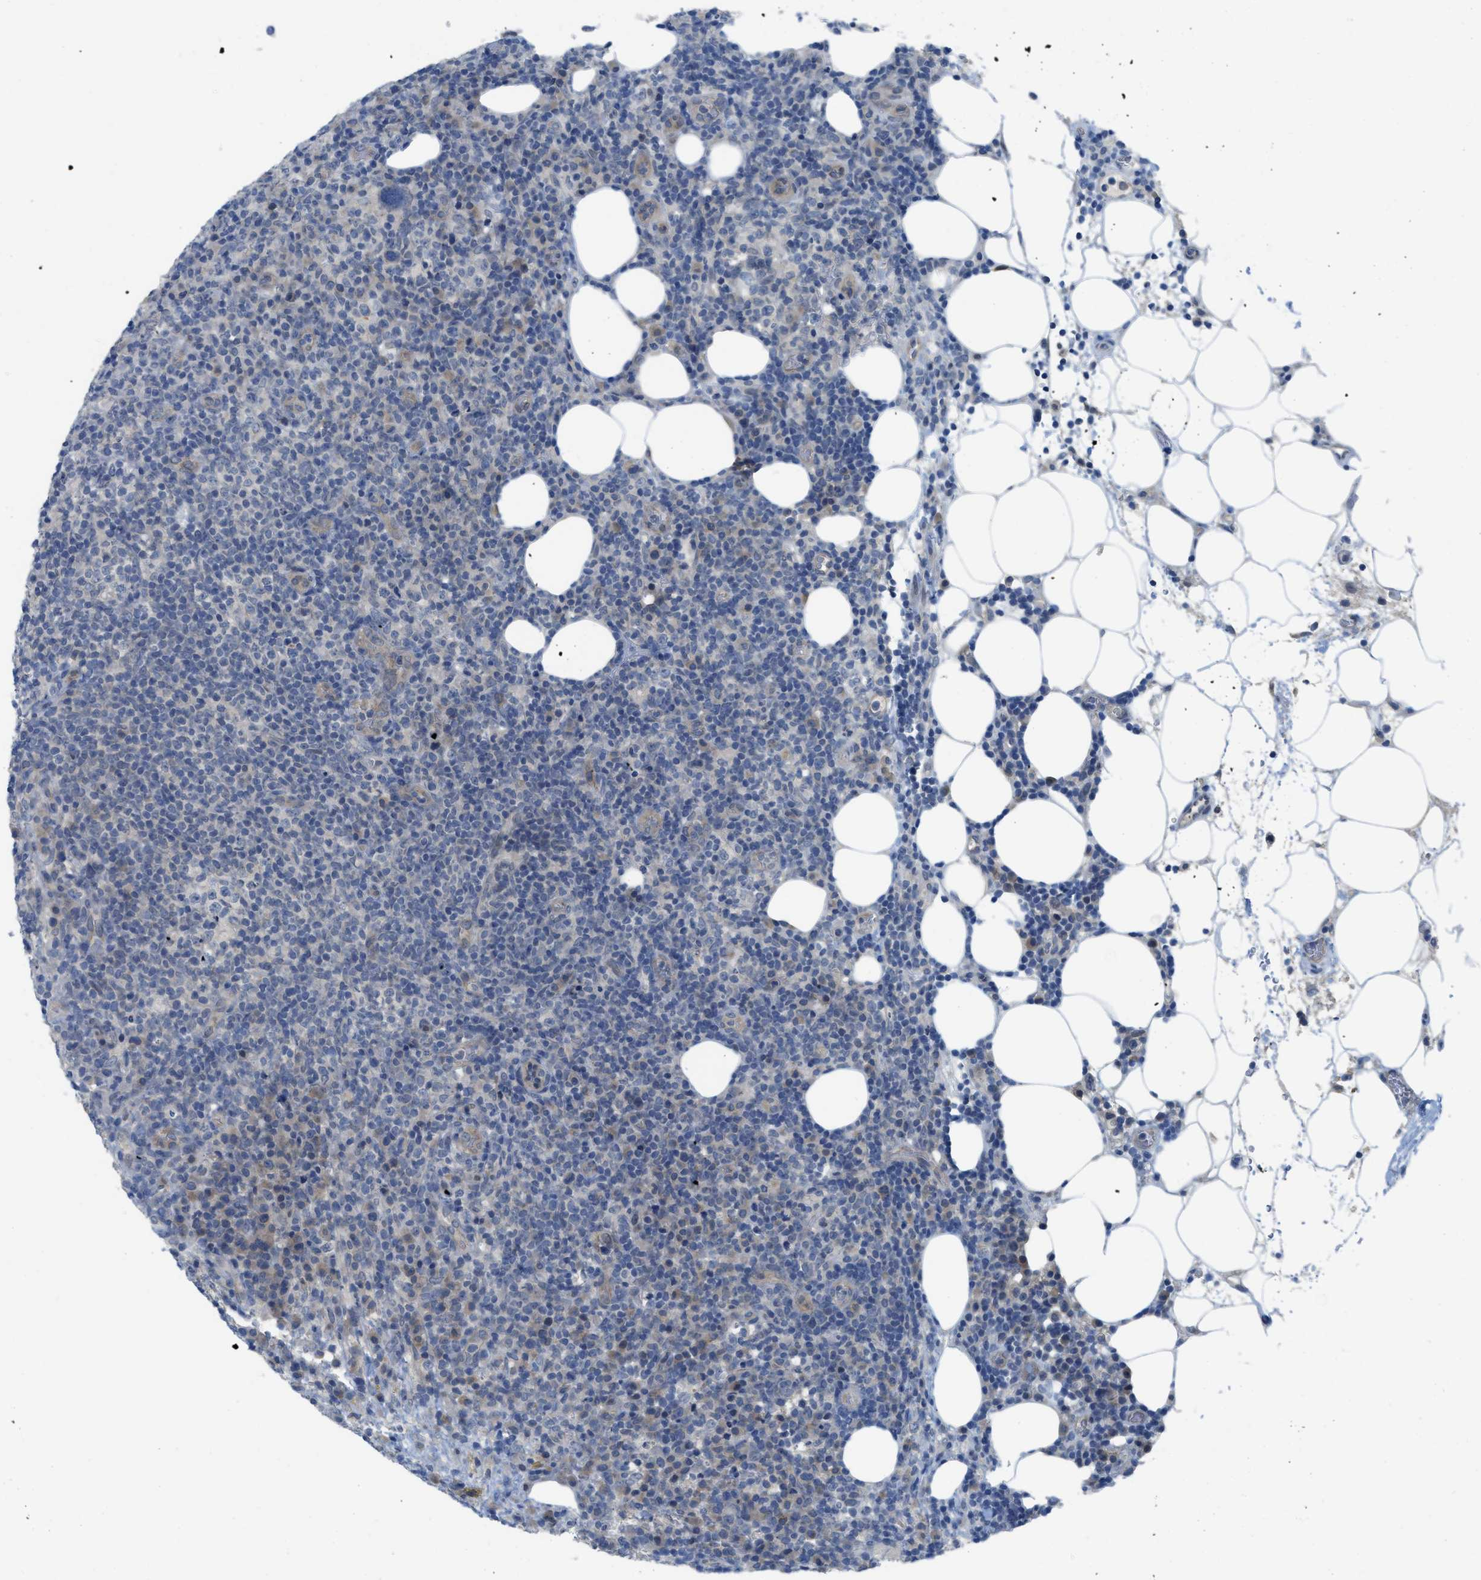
{"staining": {"intensity": "negative", "quantity": "none", "location": "none"}, "tissue": "lymphoma", "cell_type": "Tumor cells", "image_type": "cancer", "snomed": [{"axis": "morphology", "description": "Malignant lymphoma, non-Hodgkin's type, High grade"}, {"axis": "topography", "description": "Lymph node"}], "caption": "Lymphoma stained for a protein using immunohistochemistry (IHC) demonstrates no staining tumor cells.", "gene": "TNFAIP1", "patient": {"sex": "female", "age": 76}}